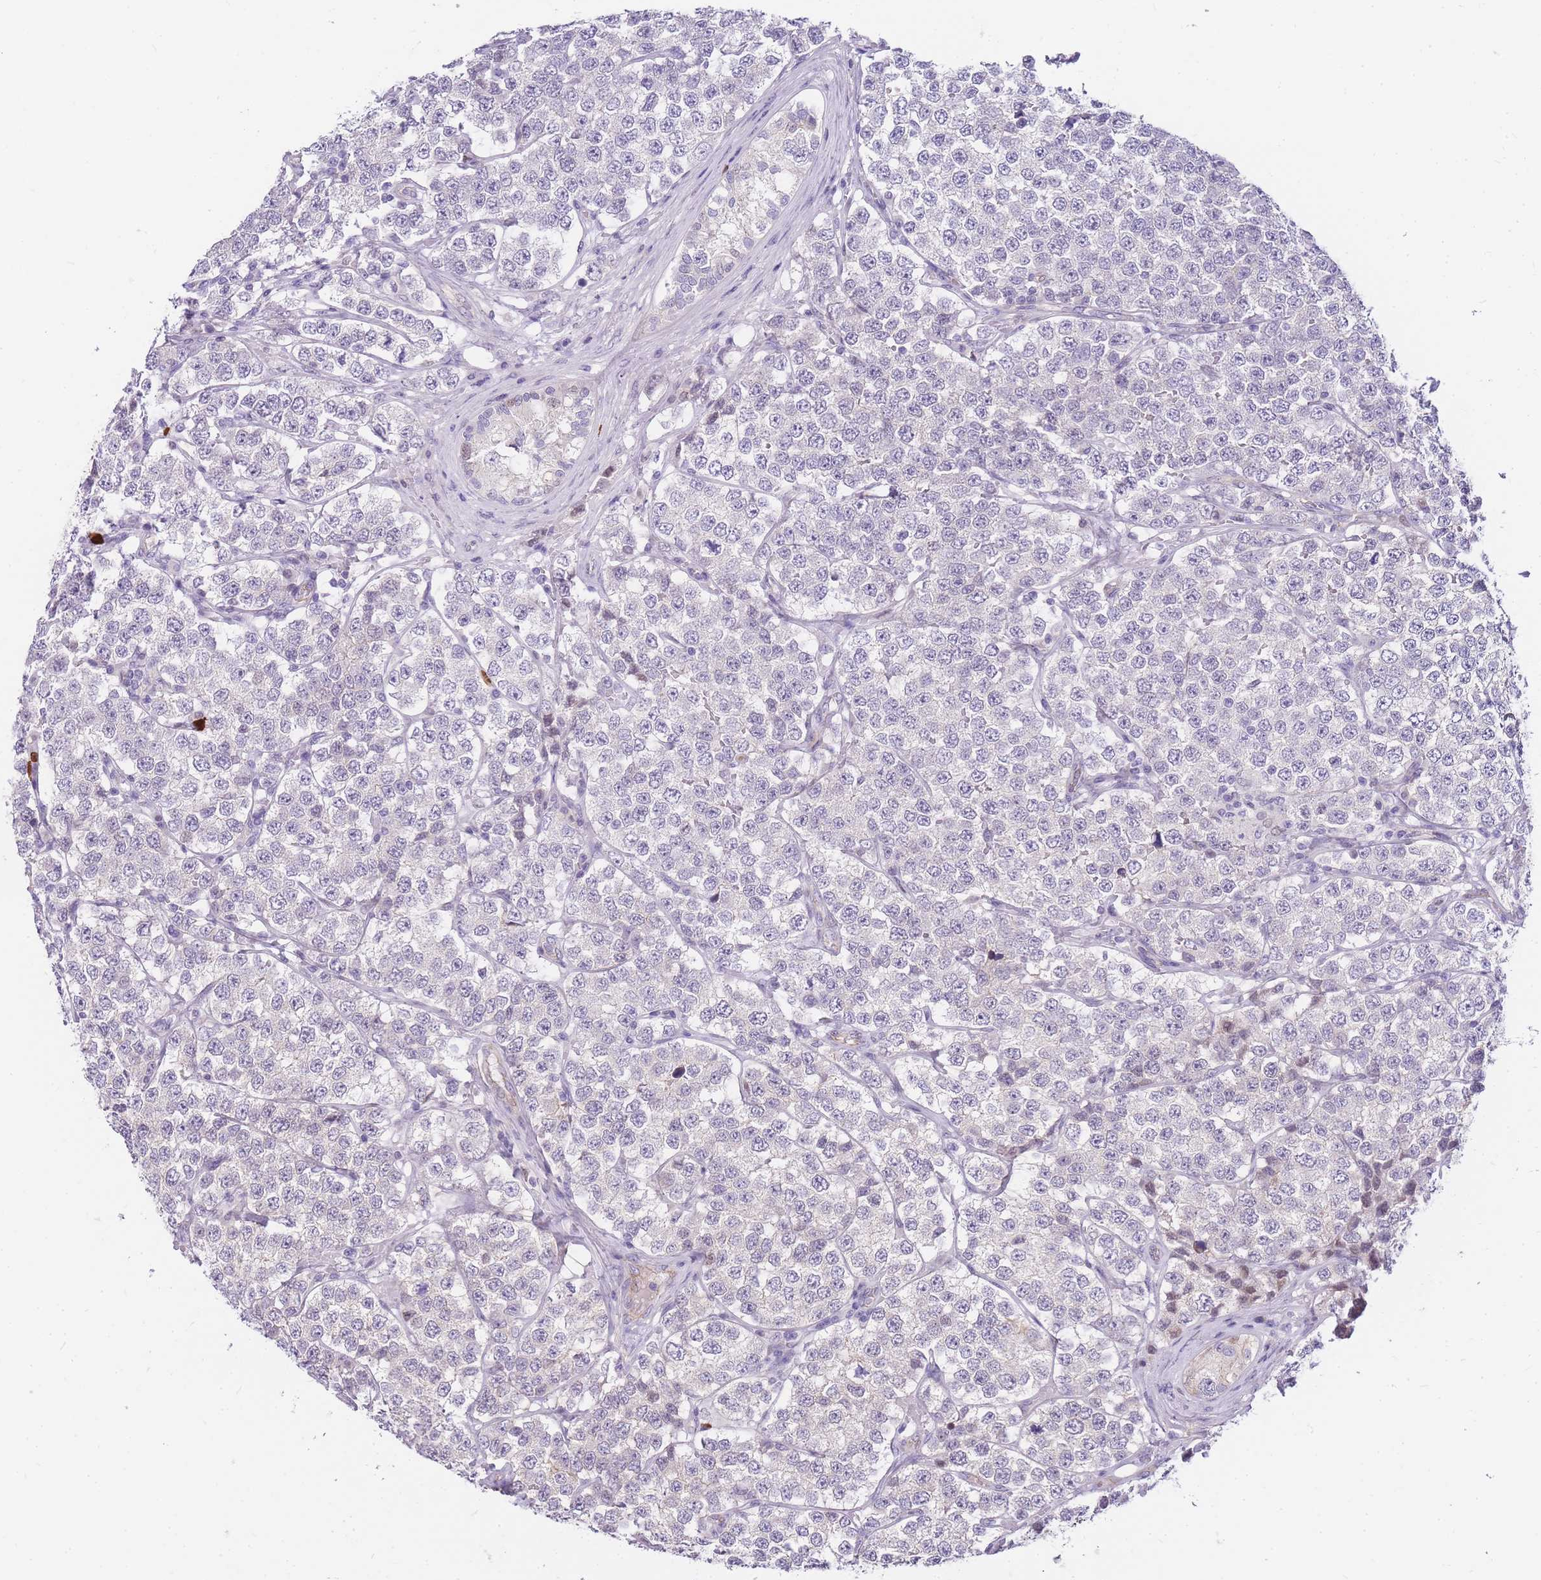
{"staining": {"intensity": "negative", "quantity": "none", "location": "none"}, "tissue": "testis cancer", "cell_type": "Tumor cells", "image_type": "cancer", "snomed": [{"axis": "morphology", "description": "Seminoma, NOS"}, {"axis": "topography", "description": "Testis"}], "caption": "Immunohistochemistry (IHC) of human testis seminoma shows no positivity in tumor cells.", "gene": "CLBA1", "patient": {"sex": "male", "age": 34}}